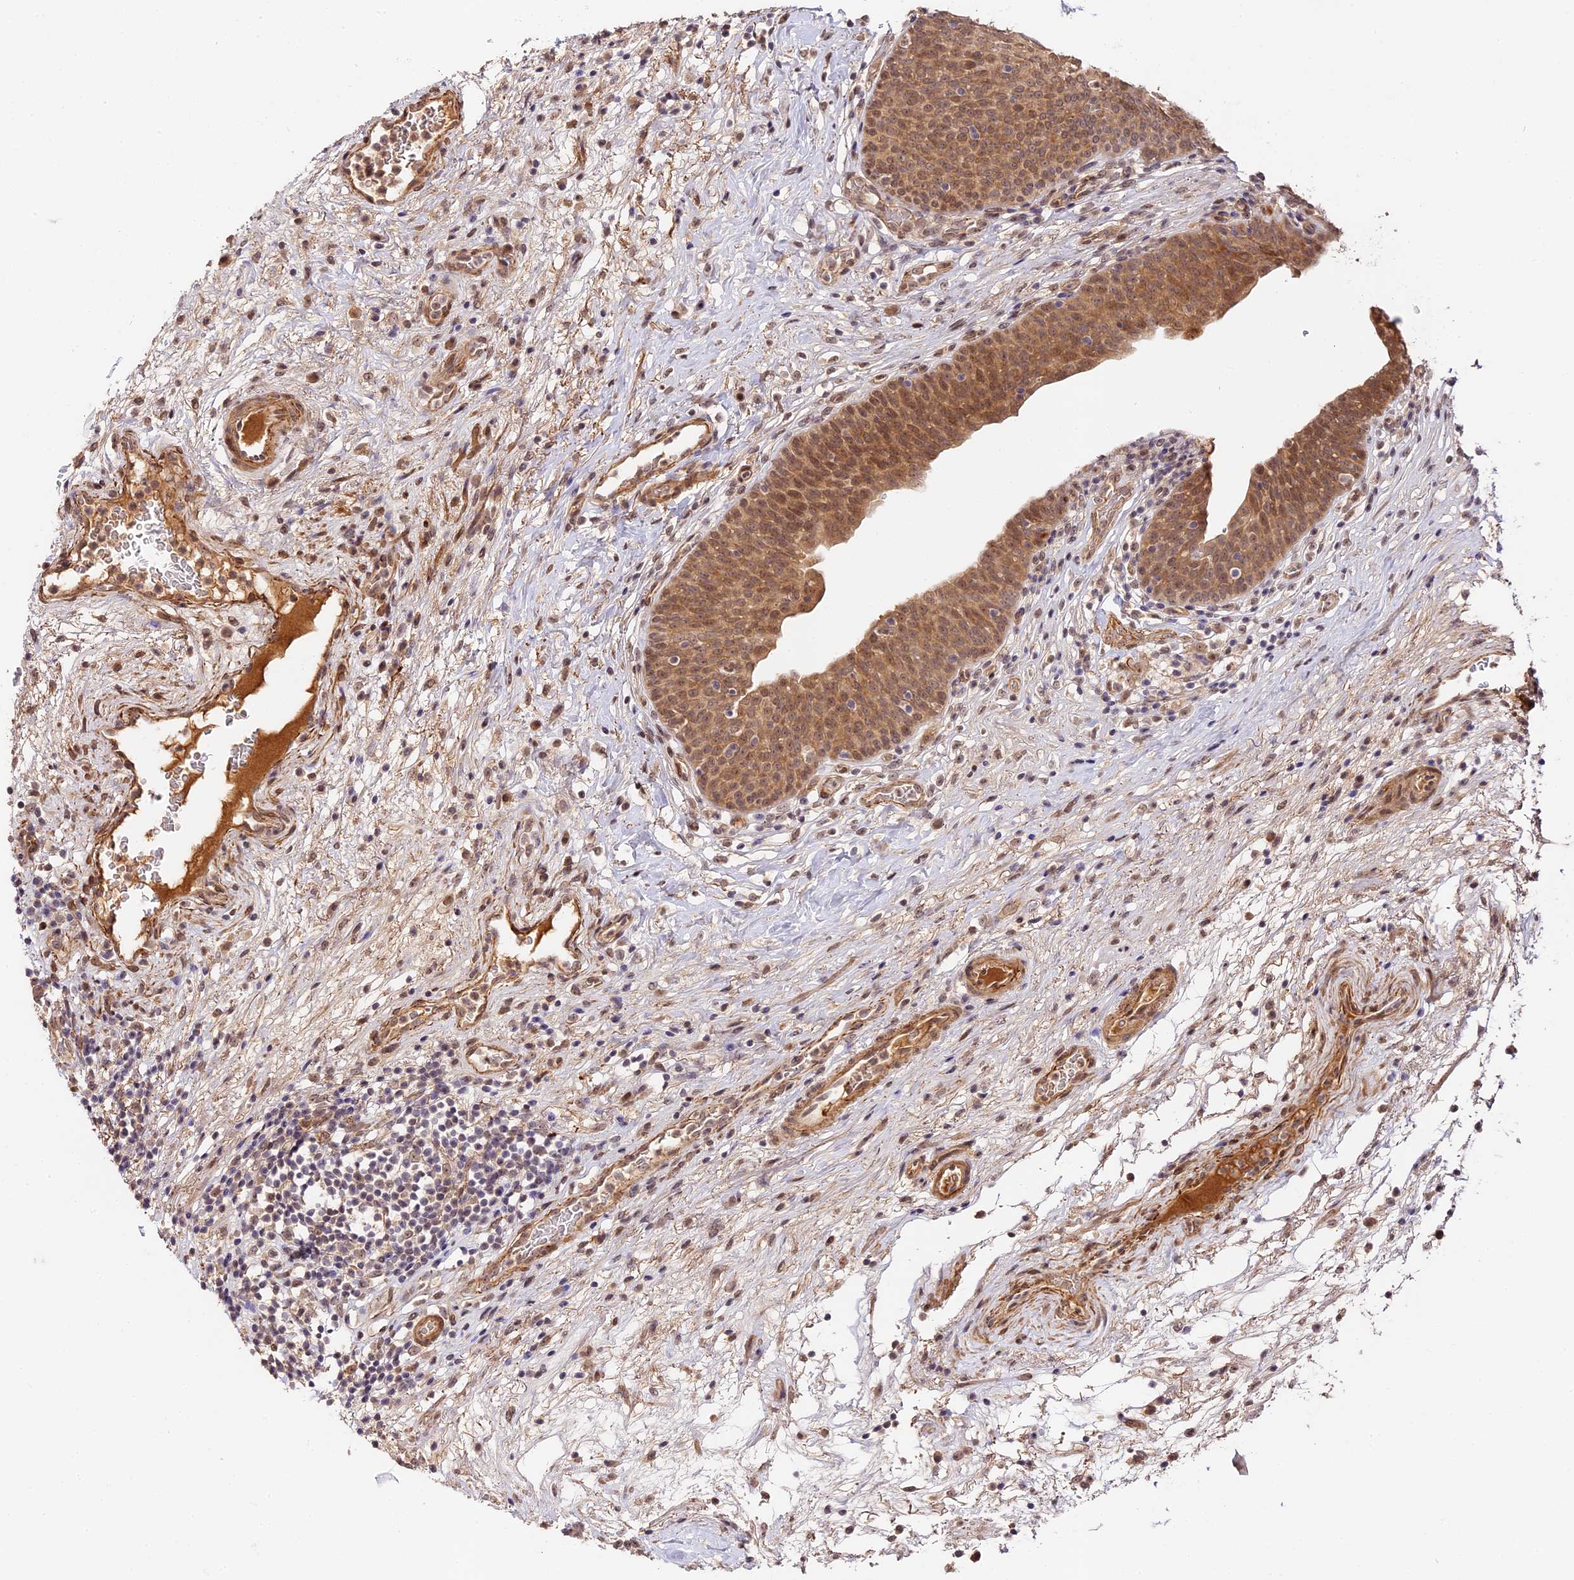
{"staining": {"intensity": "moderate", "quantity": ">75%", "location": "cytoplasmic/membranous,nuclear"}, "tissue": "urinary bladder", "cell_type": "Urothelial cells", "image_type": "normal", "snomed": [{"axis": "morphology", "description": "Normal tissue, NOS"}, {"axis": "topography", "description": "Urinary bladder"}], "caption": "Unremarkable urinary bladder exhibits moderate cytoplasmic/membranous,nuclear expression in approximately >75% of urothelial cells, visualized by immunohistochemistry.", "gene": "IMPACT", "patient": {"sex": "male", "age": 71}}